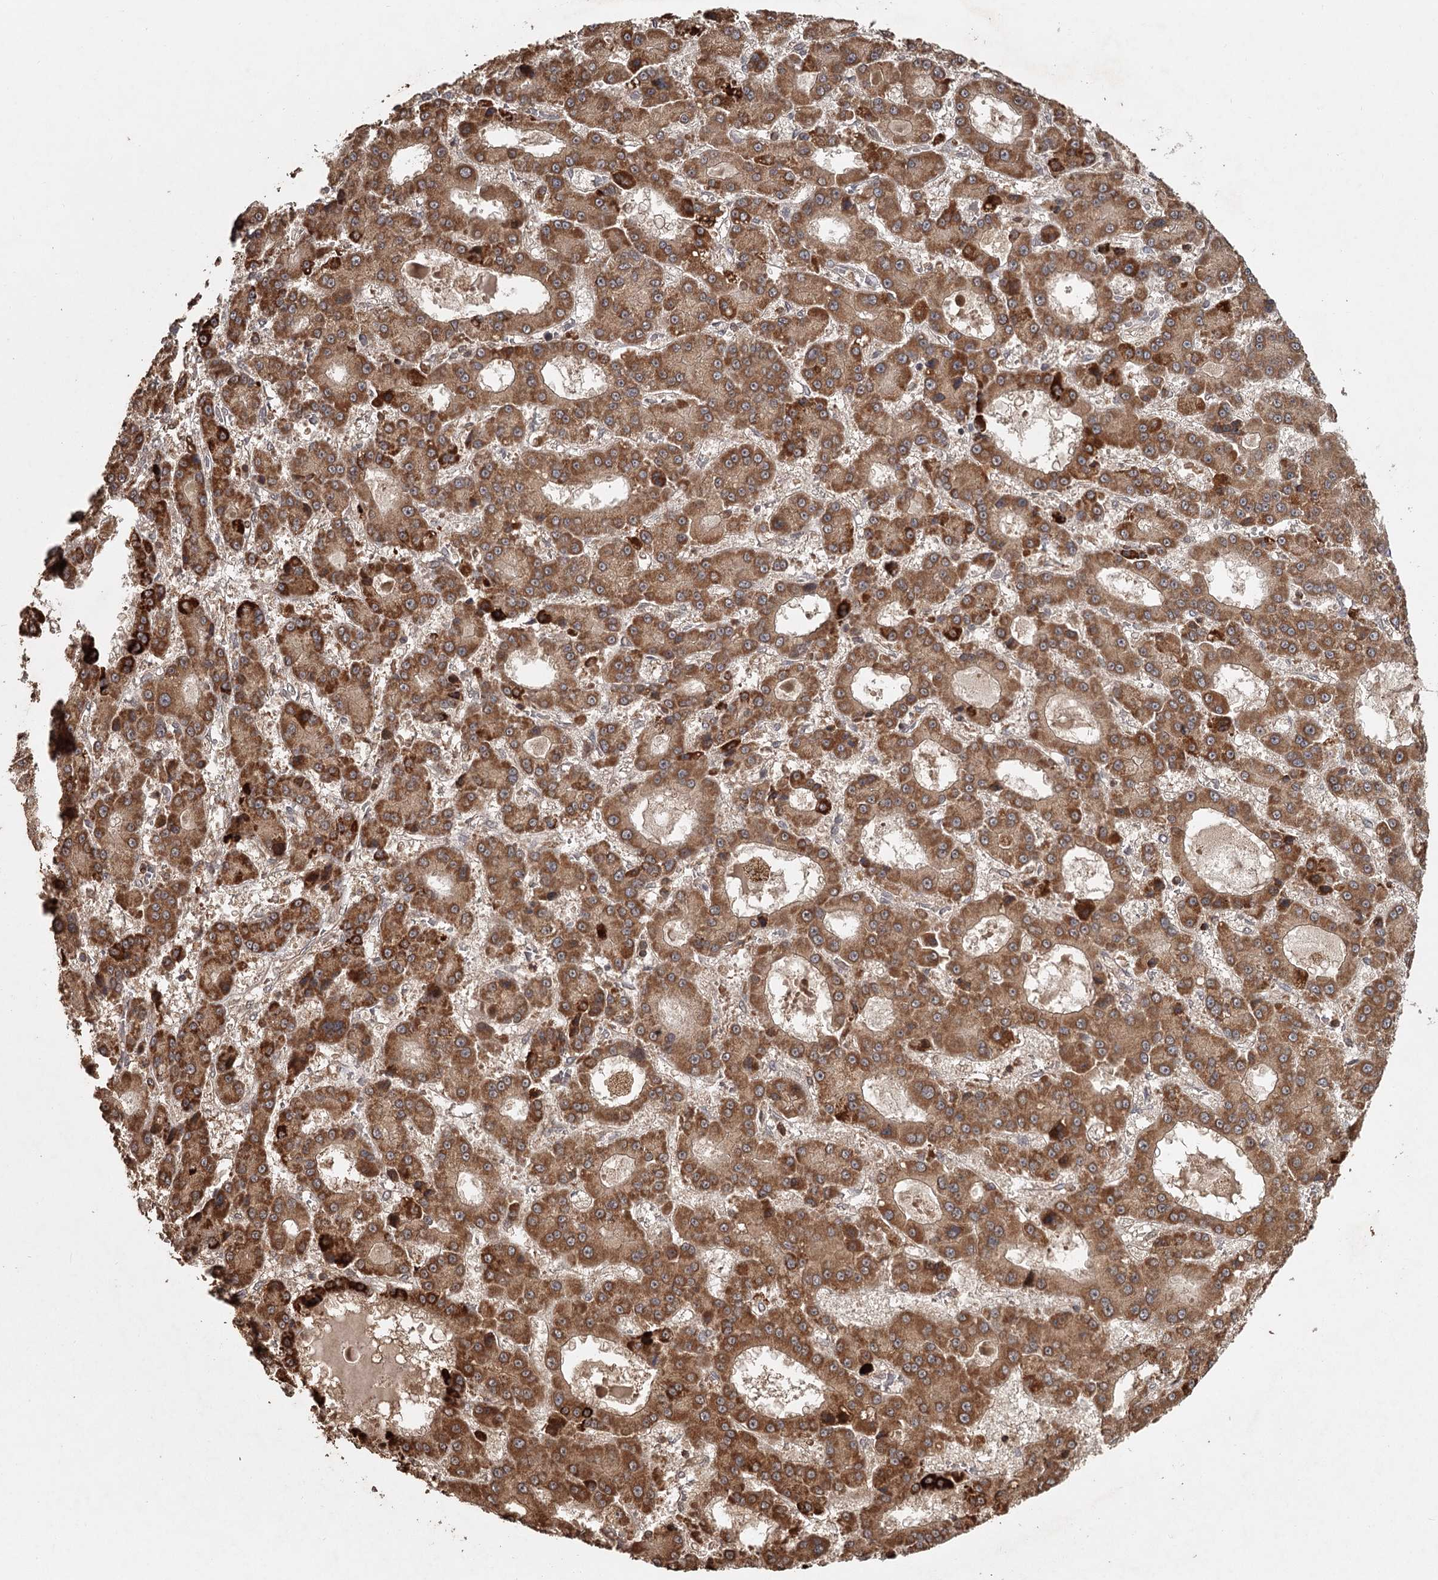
{"staining": {"intensity": "strong", "quantity": ">75%", "location": "cytoplasmic/membranous"}, "tissue": "liver cancer", "cell_type": "Tumor cells", "image_type": "cancer", "snomed": [{"axis": "morphology", "description": "Carcinoma, Hepatocellular, NOS"}, {"axis": "topography", "description": "Liver"}], "caption": "Hepatocellular carcinoma (liver) stained with IHC reveals strong cytoplasmic/membranous positivity in about >75% of tumor cells.", "gene": "FAXC", "patient": {"sex": "male", "age": 70}}